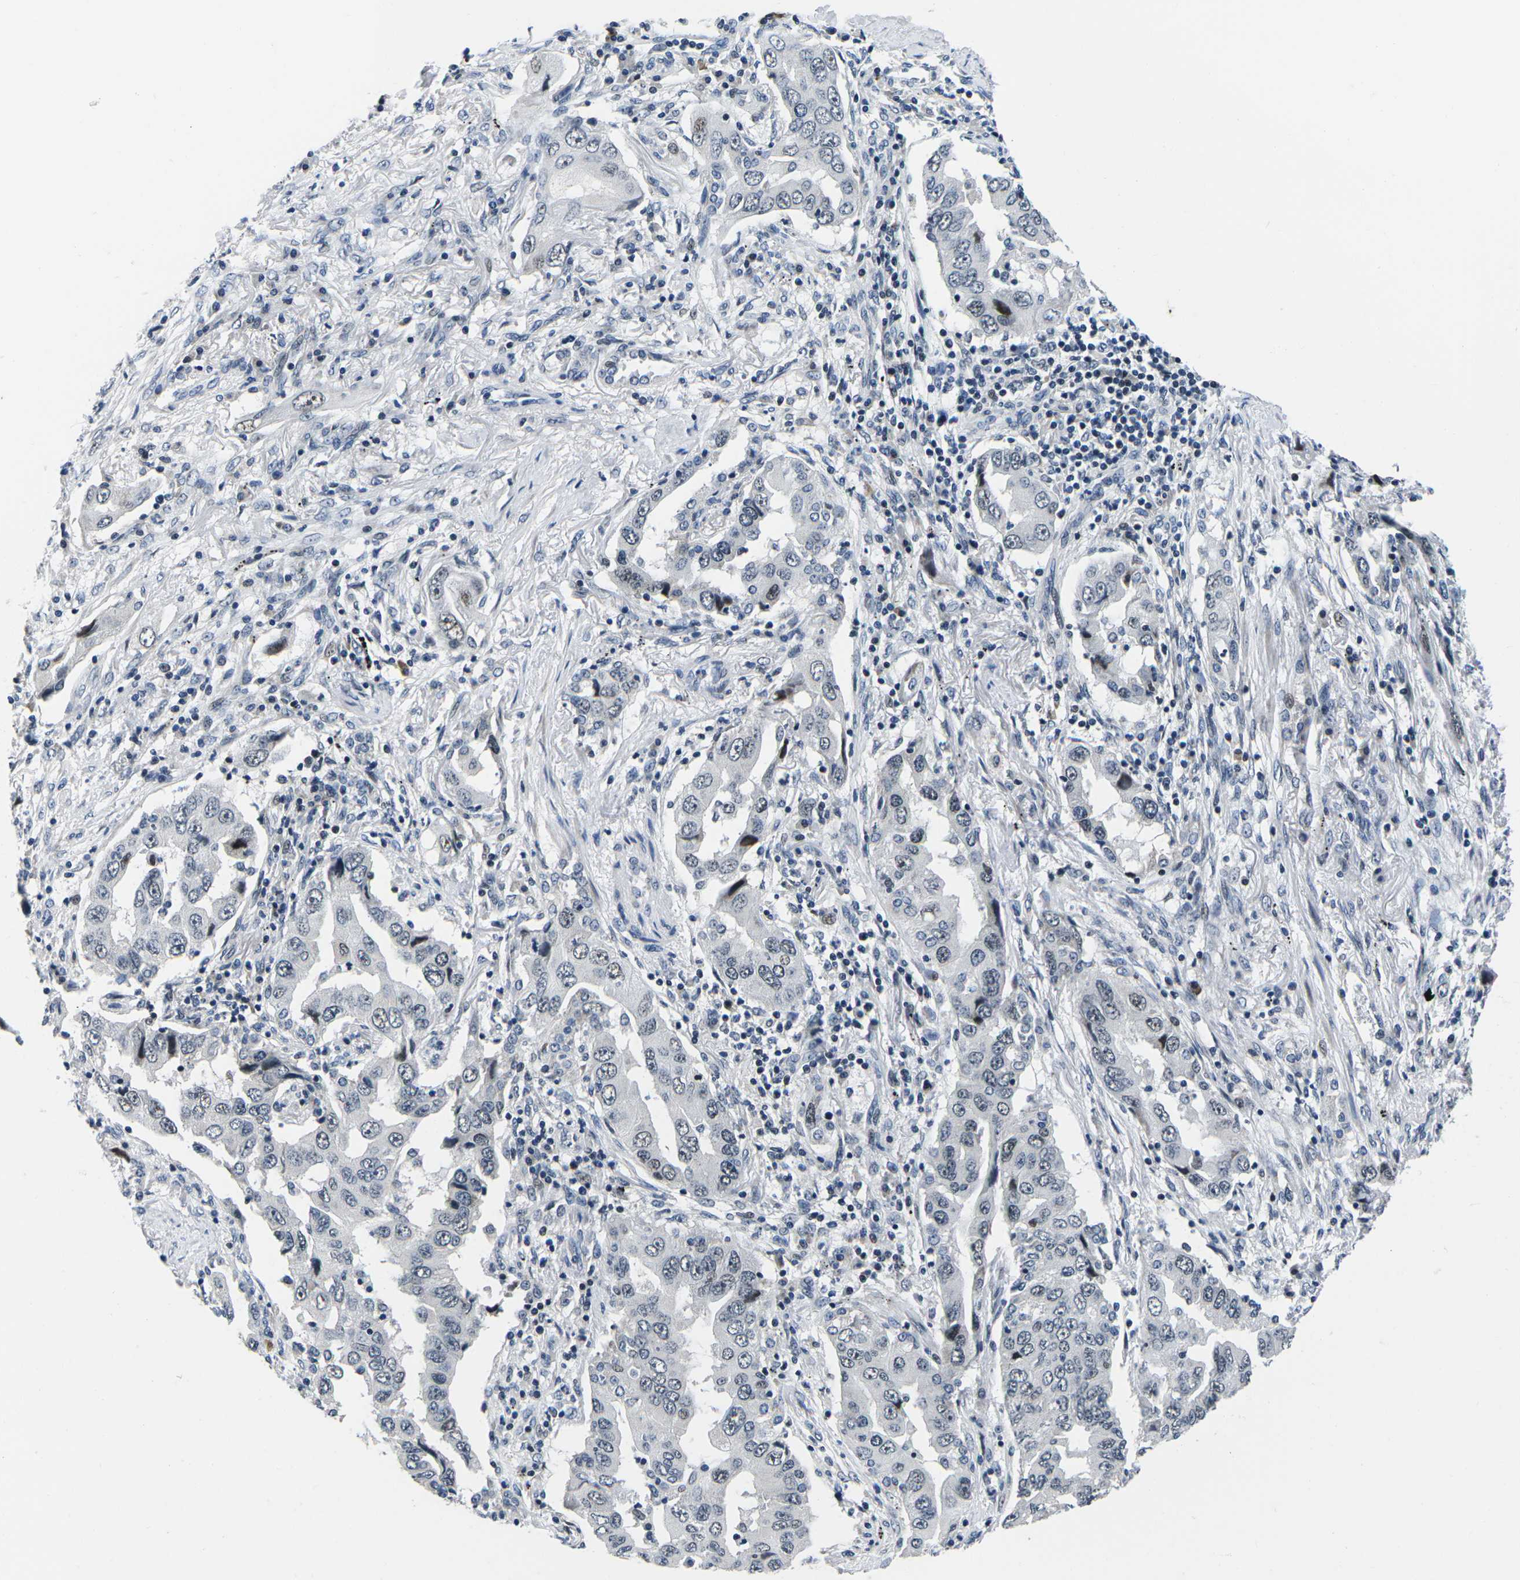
{"staining": {"intensity": "weak", "quantity": "<25%", "location": "nuclear"}, "tissue": "lung cancer", "cell_type": "Tumor cells", "image_type": "cancer", "snomed": [{"axis": "morphology", "description": "Adenocarcinoma, NOS"}, {"axis": "topography", "description": "Lung"}], "caption": "This is an IHC photomicrograph of human lung adenocarcinoma. There is no positivity in tumor cells.", "gene": "CDC73", "patient": {"sex": "female", "age": 65}}